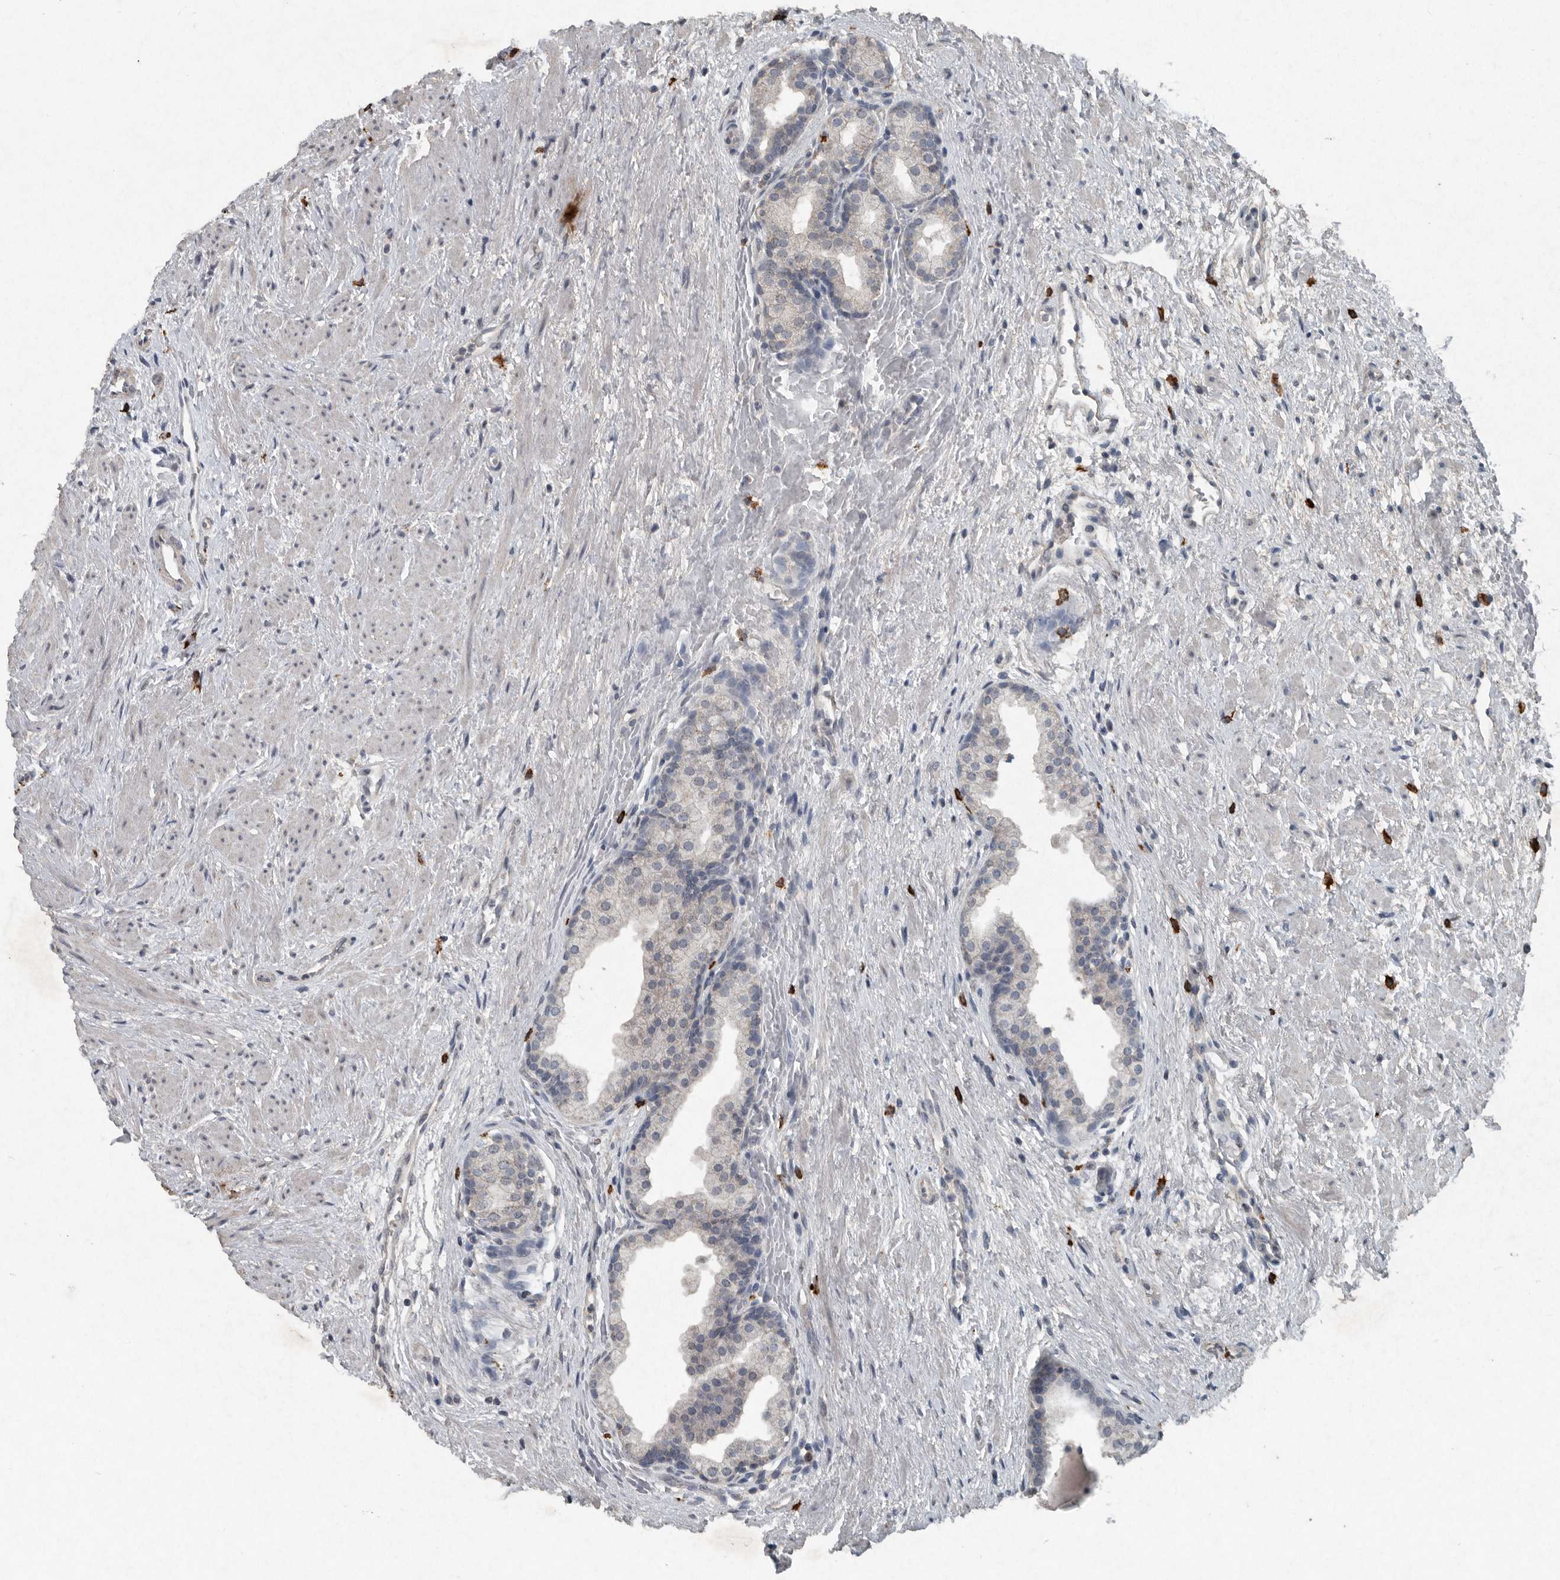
{"staining": {"intensity": "negative", "quantity": "none", "location": "none"}, "tissue": "prostate", "cell_type": "Glandular cells", "image_type": "normal", "snomed": [{"axis": "morphology", "description": "Normal tissue, NOS"}, {"axis": "topography", "description": "Prostate"}], "caption": "Human prostate stained for a protein using immunohistochemistry shows no expression in glandular cells.", "gene": "IL20", "patient": {"sex": "male", "age": 48}}